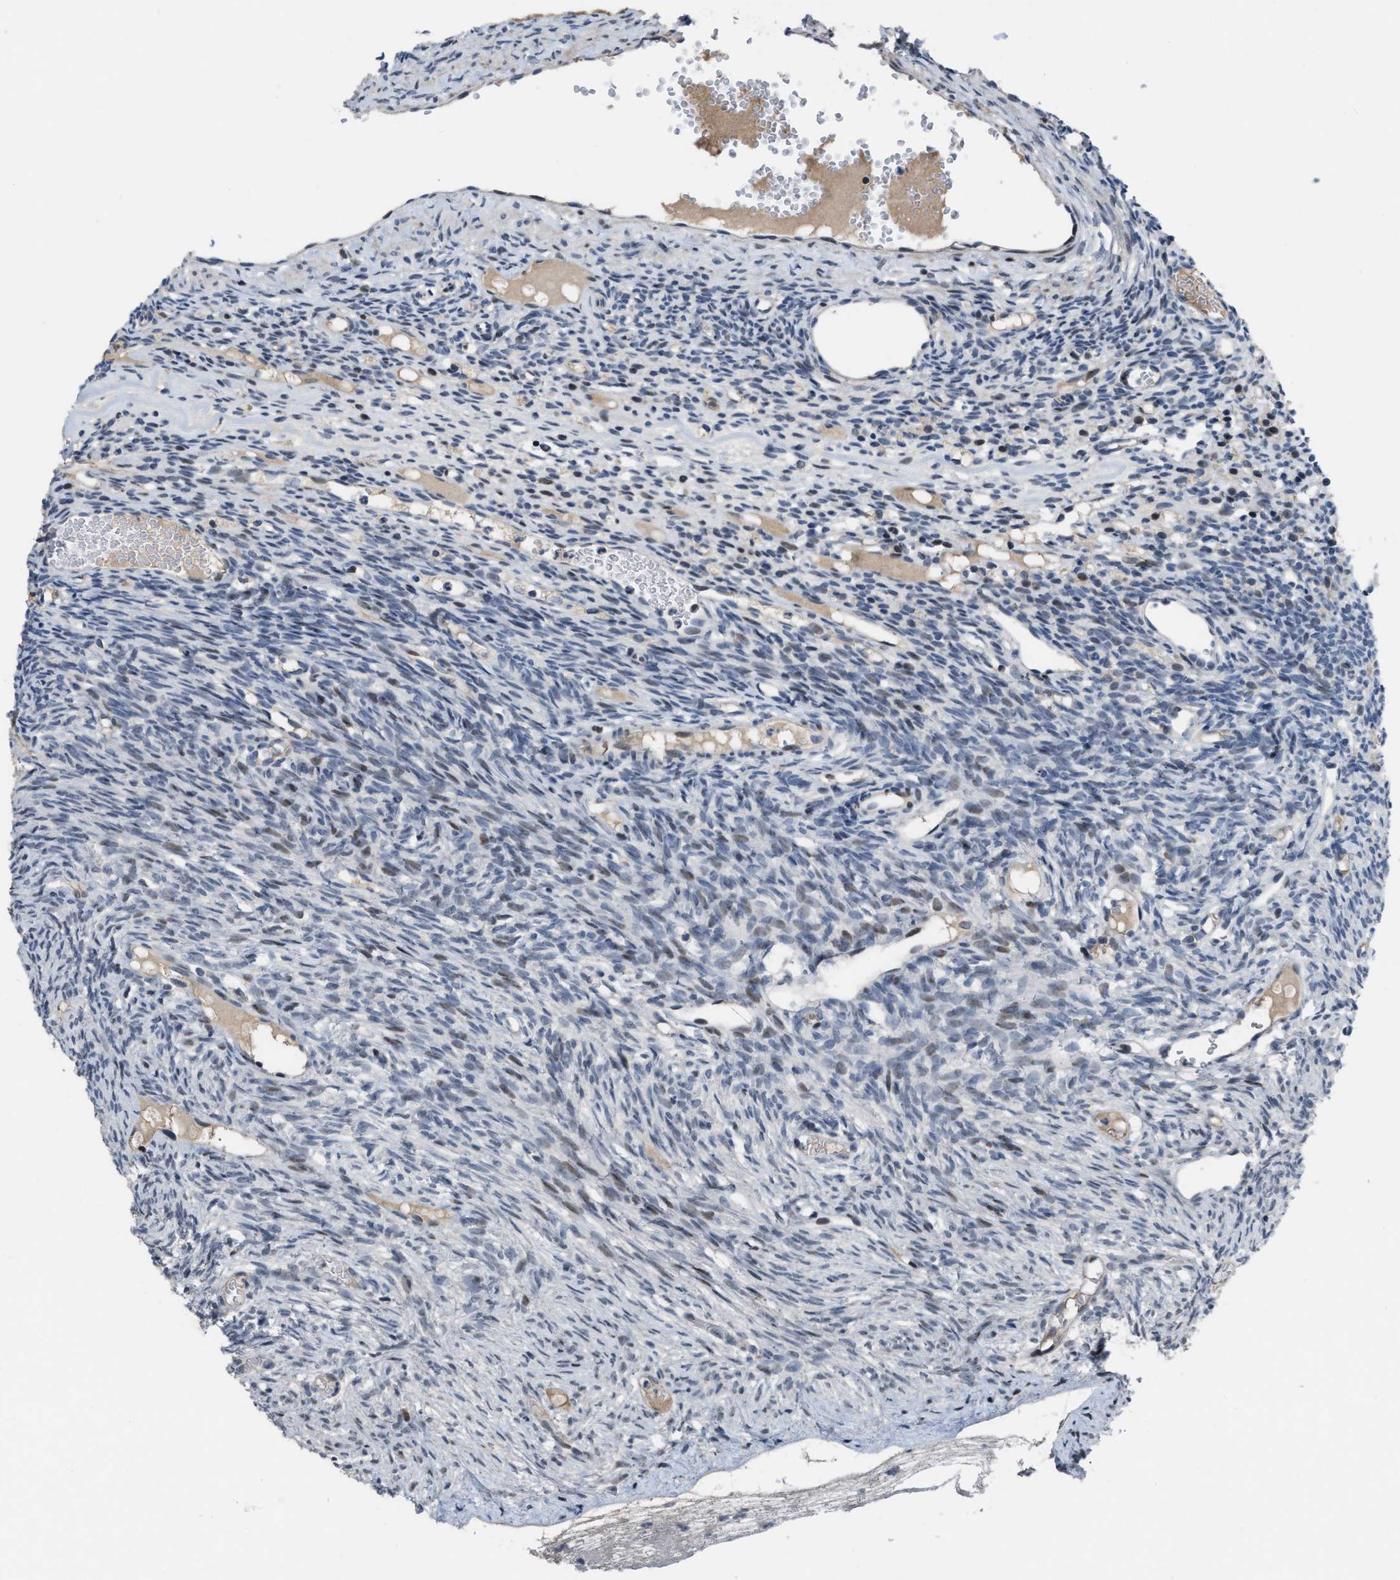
{"staining": {"intensity": "strong", "quantity": "25%-75%", "location": "cytoplasmic/membranous,nuclear"}, "tissue": "ovary", "cell_type": "Follicle cells", "image_type": "normal", "snomed": [{"axis": "morphology", "description": "Normal tissue, NOS"}, {"axis": "topography", "description": "Ovary"}], "caption": "High-power microscopy captured an IHC photomicrograph of benign ovary, revealing strong cytoplasmic/membranous,nuclear expression in approximately 25%-75% of follicle cells.", "gene": "SETDB1", "patient": {"sex": "female", "age": 33}}